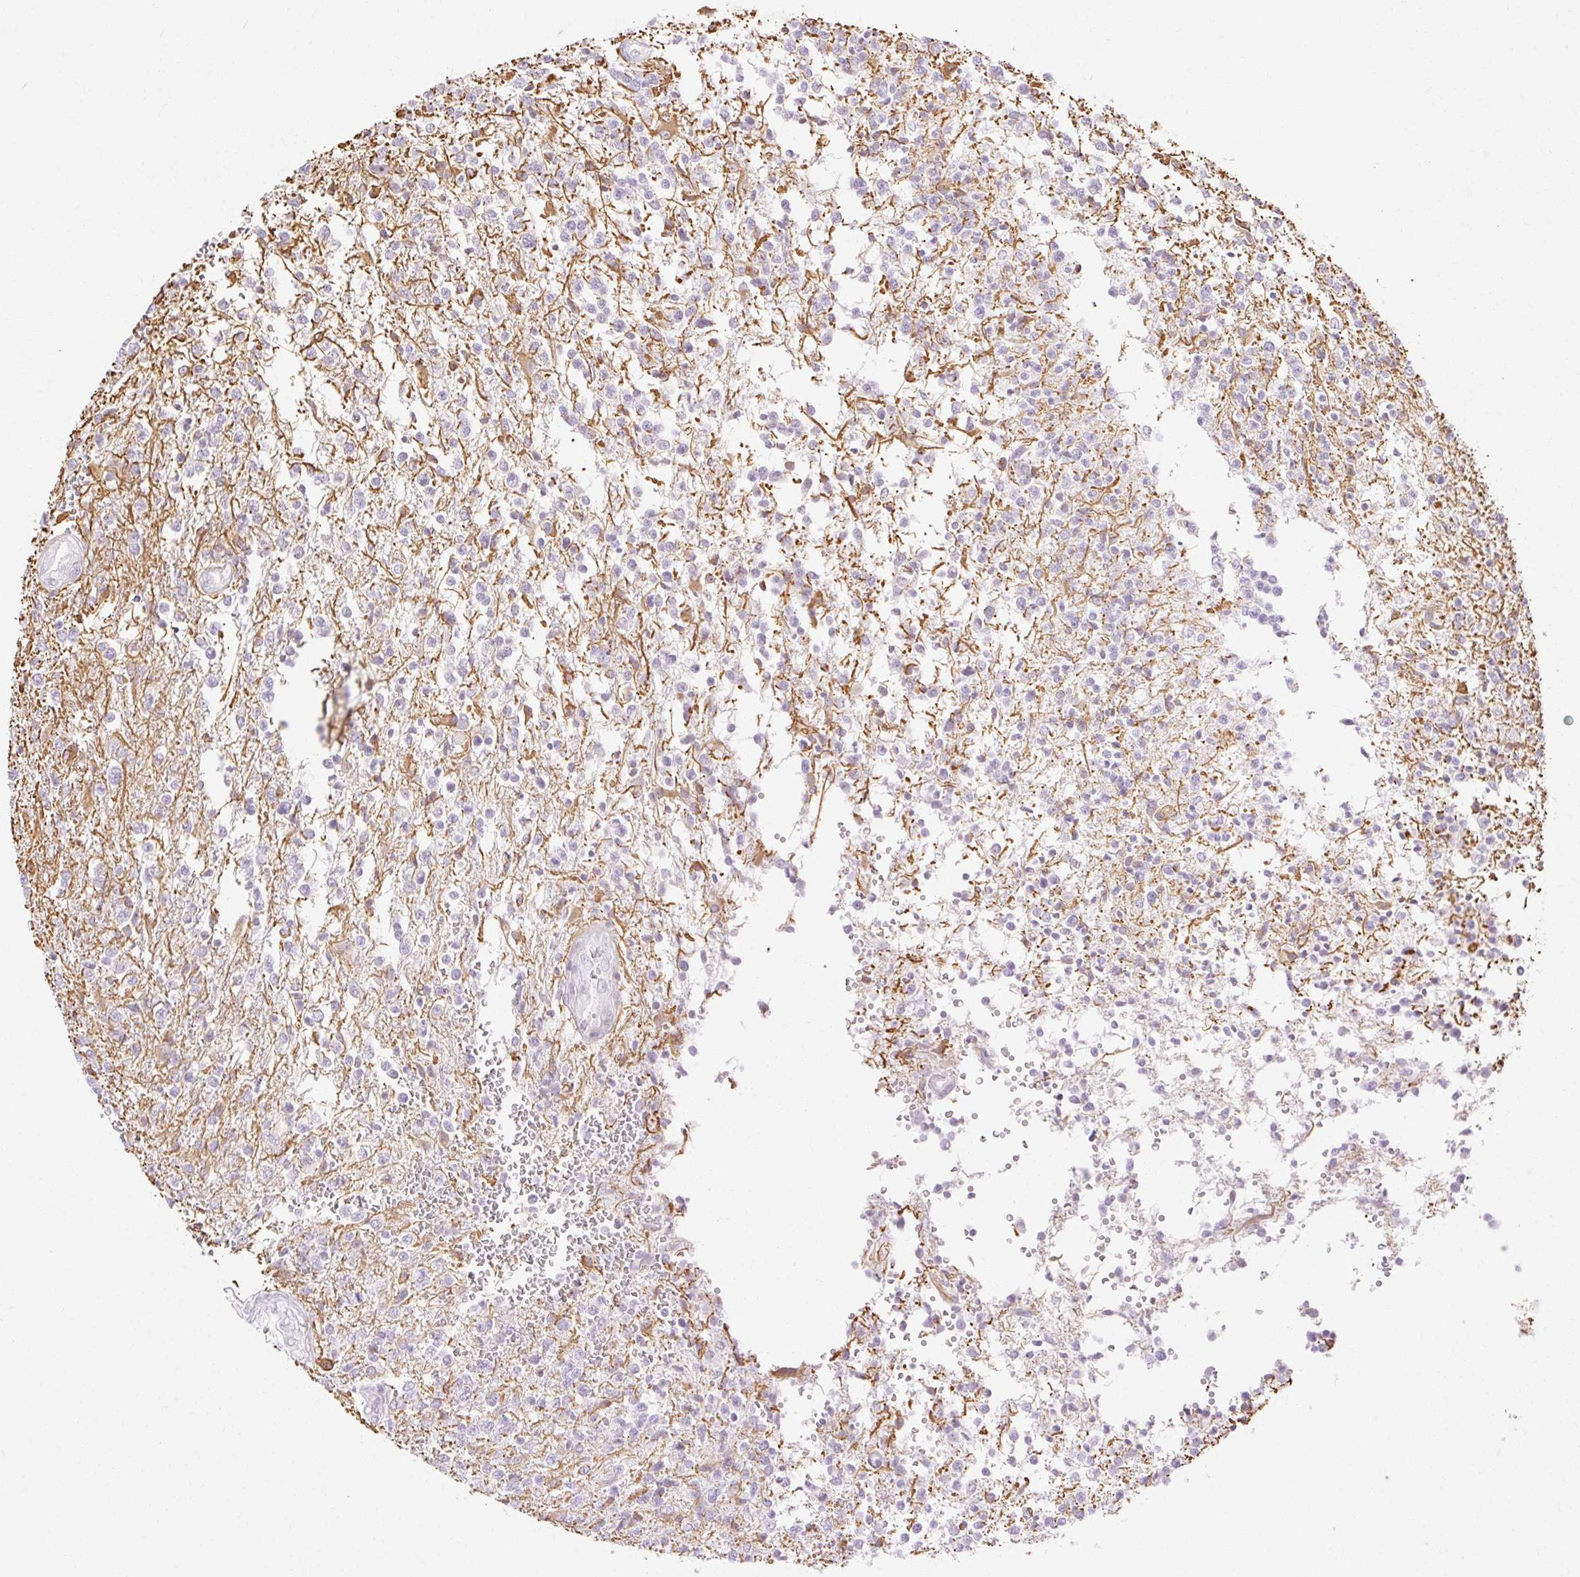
{"staining": {"intensity": "negative", "quantity": "none", "location": "none"}, "tissue": "glioma", "cell_type": "Tumor cells", "image_type": "cancer", "snomed": [{"axis": "morphology", "description": "Glioma, malignant, High grade"}, {"axis": "topography", "description": "Brain"}], "caption": "DAB (3,3'-diaminobenzidine) immunohistochemical staining of human malignant high-grade glioma reveals no significant positivity in tumor cells.", "gene": "C3orf49", "patient": {"sex": "male", "age": 56}}